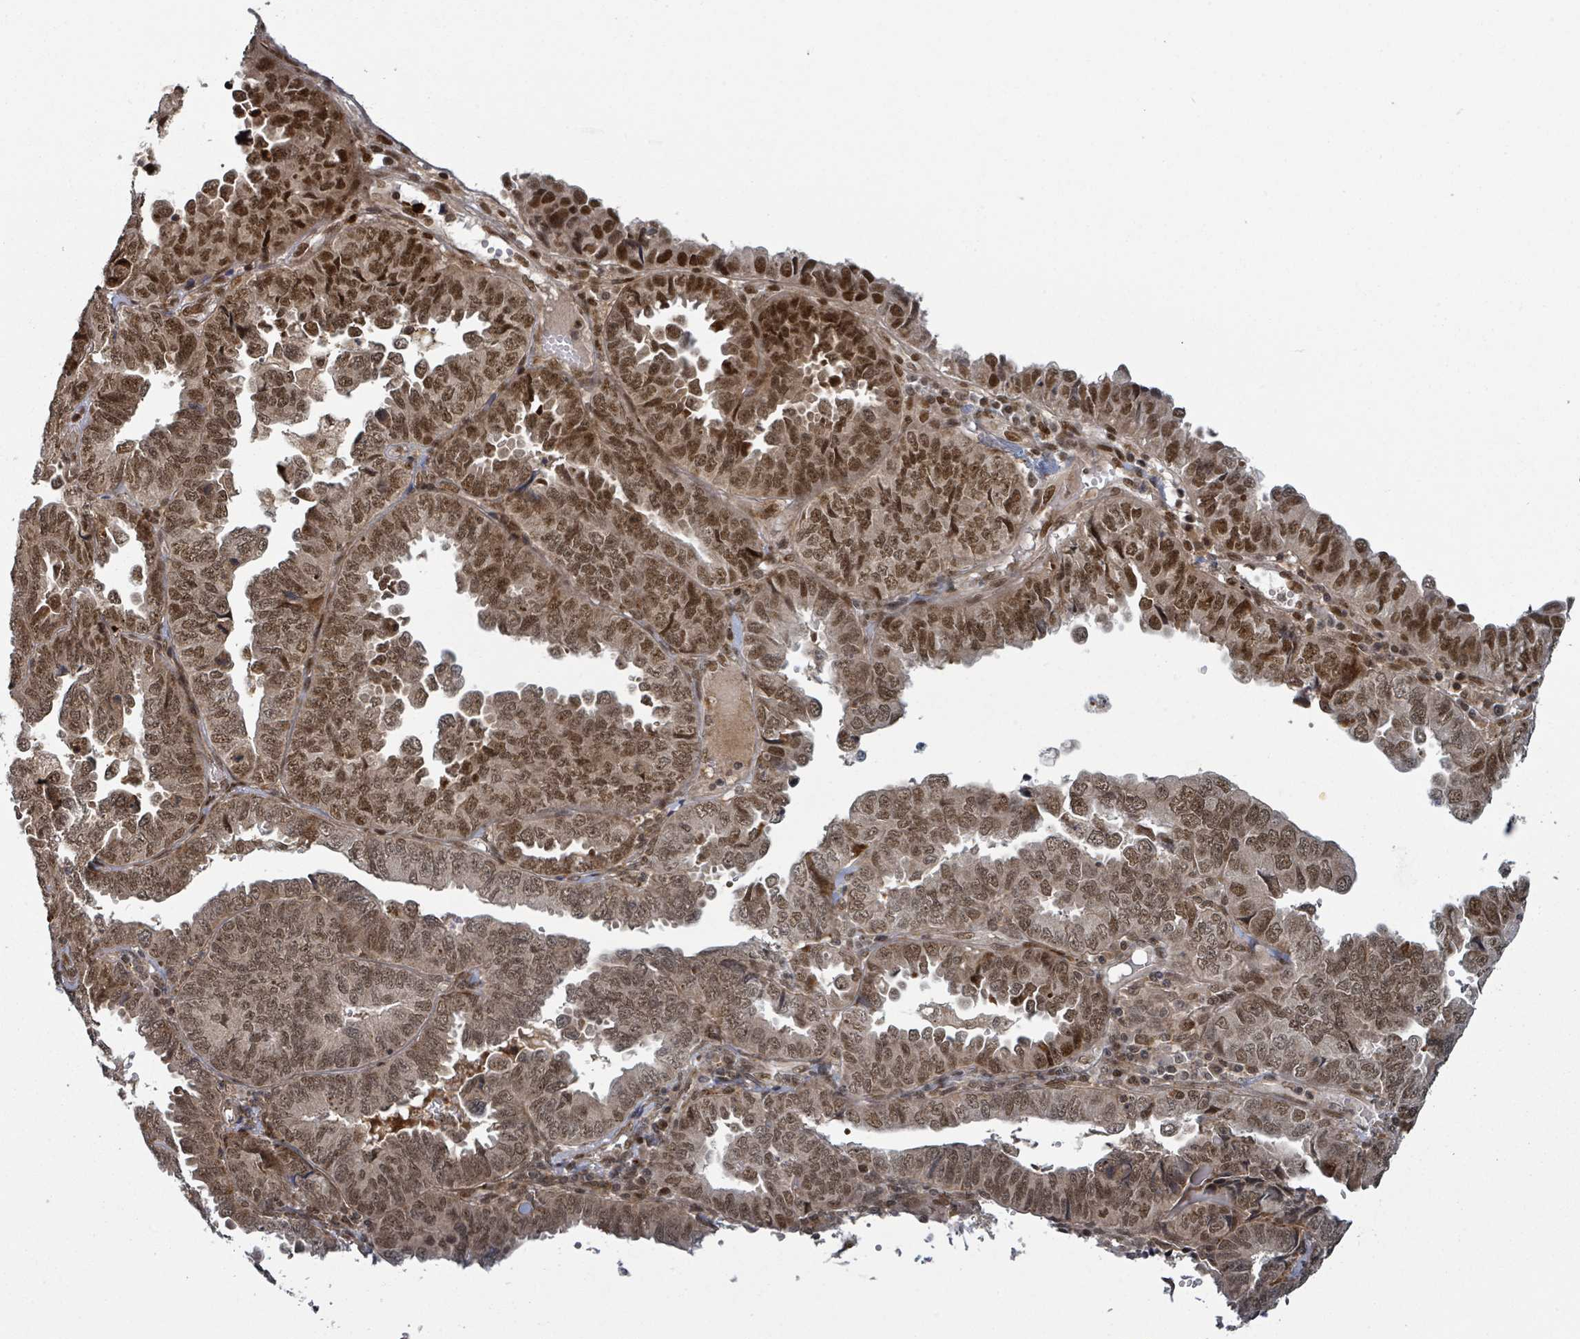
{"staining": {"intensity": "strong", "quantity": "25%-75%", "location": "nuclear"}, "tissue": "endometrial cancer", "cell_type": "Tumor cells", "image_type": "cancer", "snomed": [{"axis": "morphology", "description": "Adenocarcinoma, NOS"}, {"axis": "topography", "description": "Endometrium"}], "caption": "Protein staining by IHC exhibits strong nuclear staining in about 25%-75% of tumor cells in adenocarcinoma (endometrial).", "gene": "GTF3C1", "patient": {"sex": "female", "age": 79}}